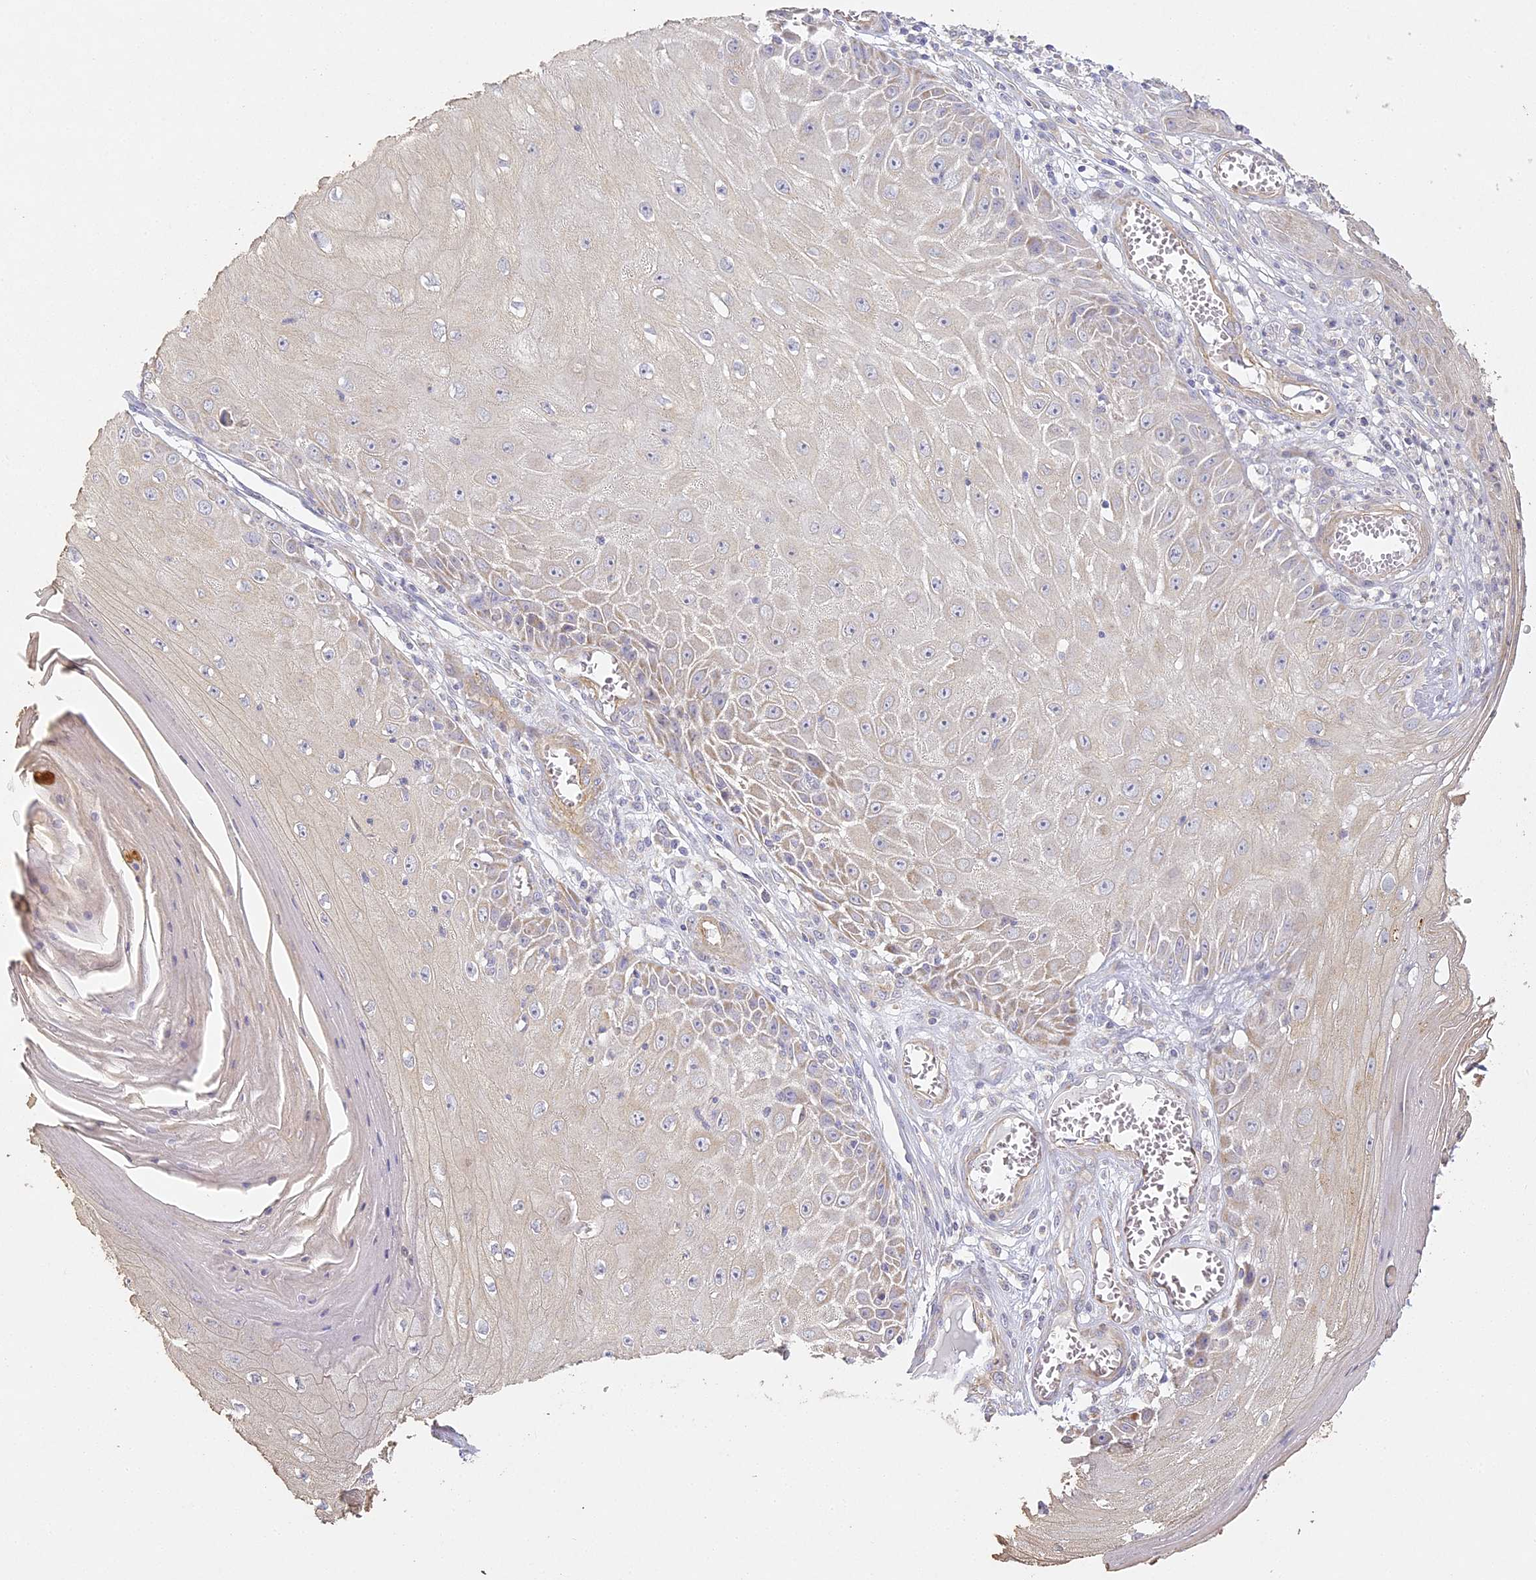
{"staining": {"intensity": "weak", "quantity": "25%-75%", "location": "cytoplasmic/membranous"}, "tissue": "skin cancer", "cell_type": "Tumor cells", "image_type": "cancer", "snomed": [{"axis": "morphology", "description": "Squamous cell carcinoma, NOS"}, {"axis": "topography", "description": "Skin"}], "caption": "Skin cancer (squamous cell carcinoma) stained with DAB IHC demonstrates low levels of weak cytoplasmic/membranous positivity in approximately 25%-75% of tumor cells.", "gene": "MED28", "patient": {"sex": "female", "age": 73}}